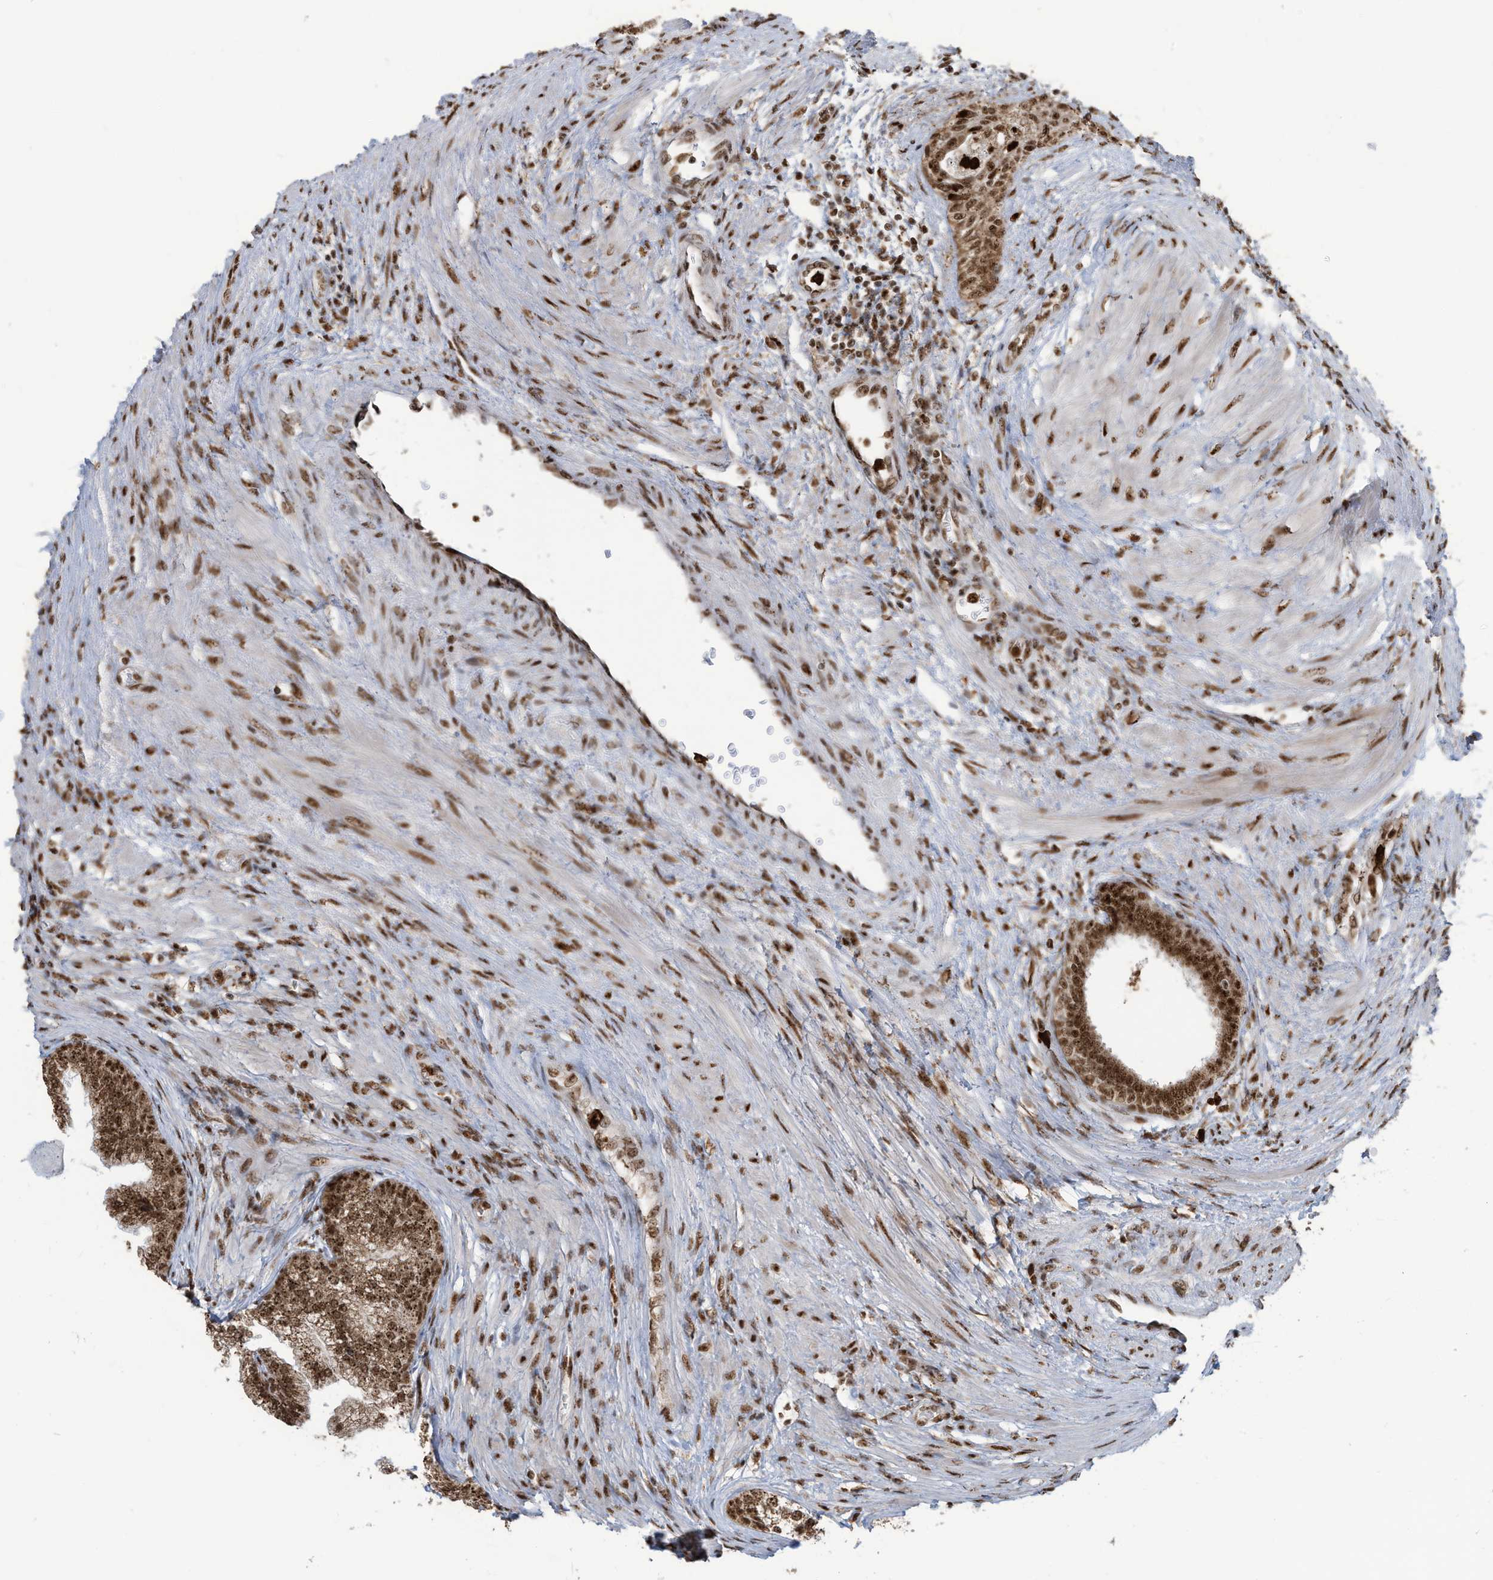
{"staining": {"intensity": "strong", "quantity": ">75%", "location": "cytoplasmic/membranous,nuclear"}, "tissue": "prostate", "cell_type": "Glandular cells", "image_type": "normal", "snomed": [{"axis": "morphology", "description": "Normal tissue, NOS"}, {"axis": "topography", "description": "Prostate"}], "caption": "Immunohistochemical staining of normal prostate displays >75% levels of strong cytoplasmic/membranous,nuclear protein staining in about >75% of glandular cells. Using DAB (3,3'-diaminobenzidine) (brown) and hematoxylin (blue) stains, captured at high magnification using brightfield microscopy.", "gene": "LBH", "patient": {"sex": "male", "age": 76}}